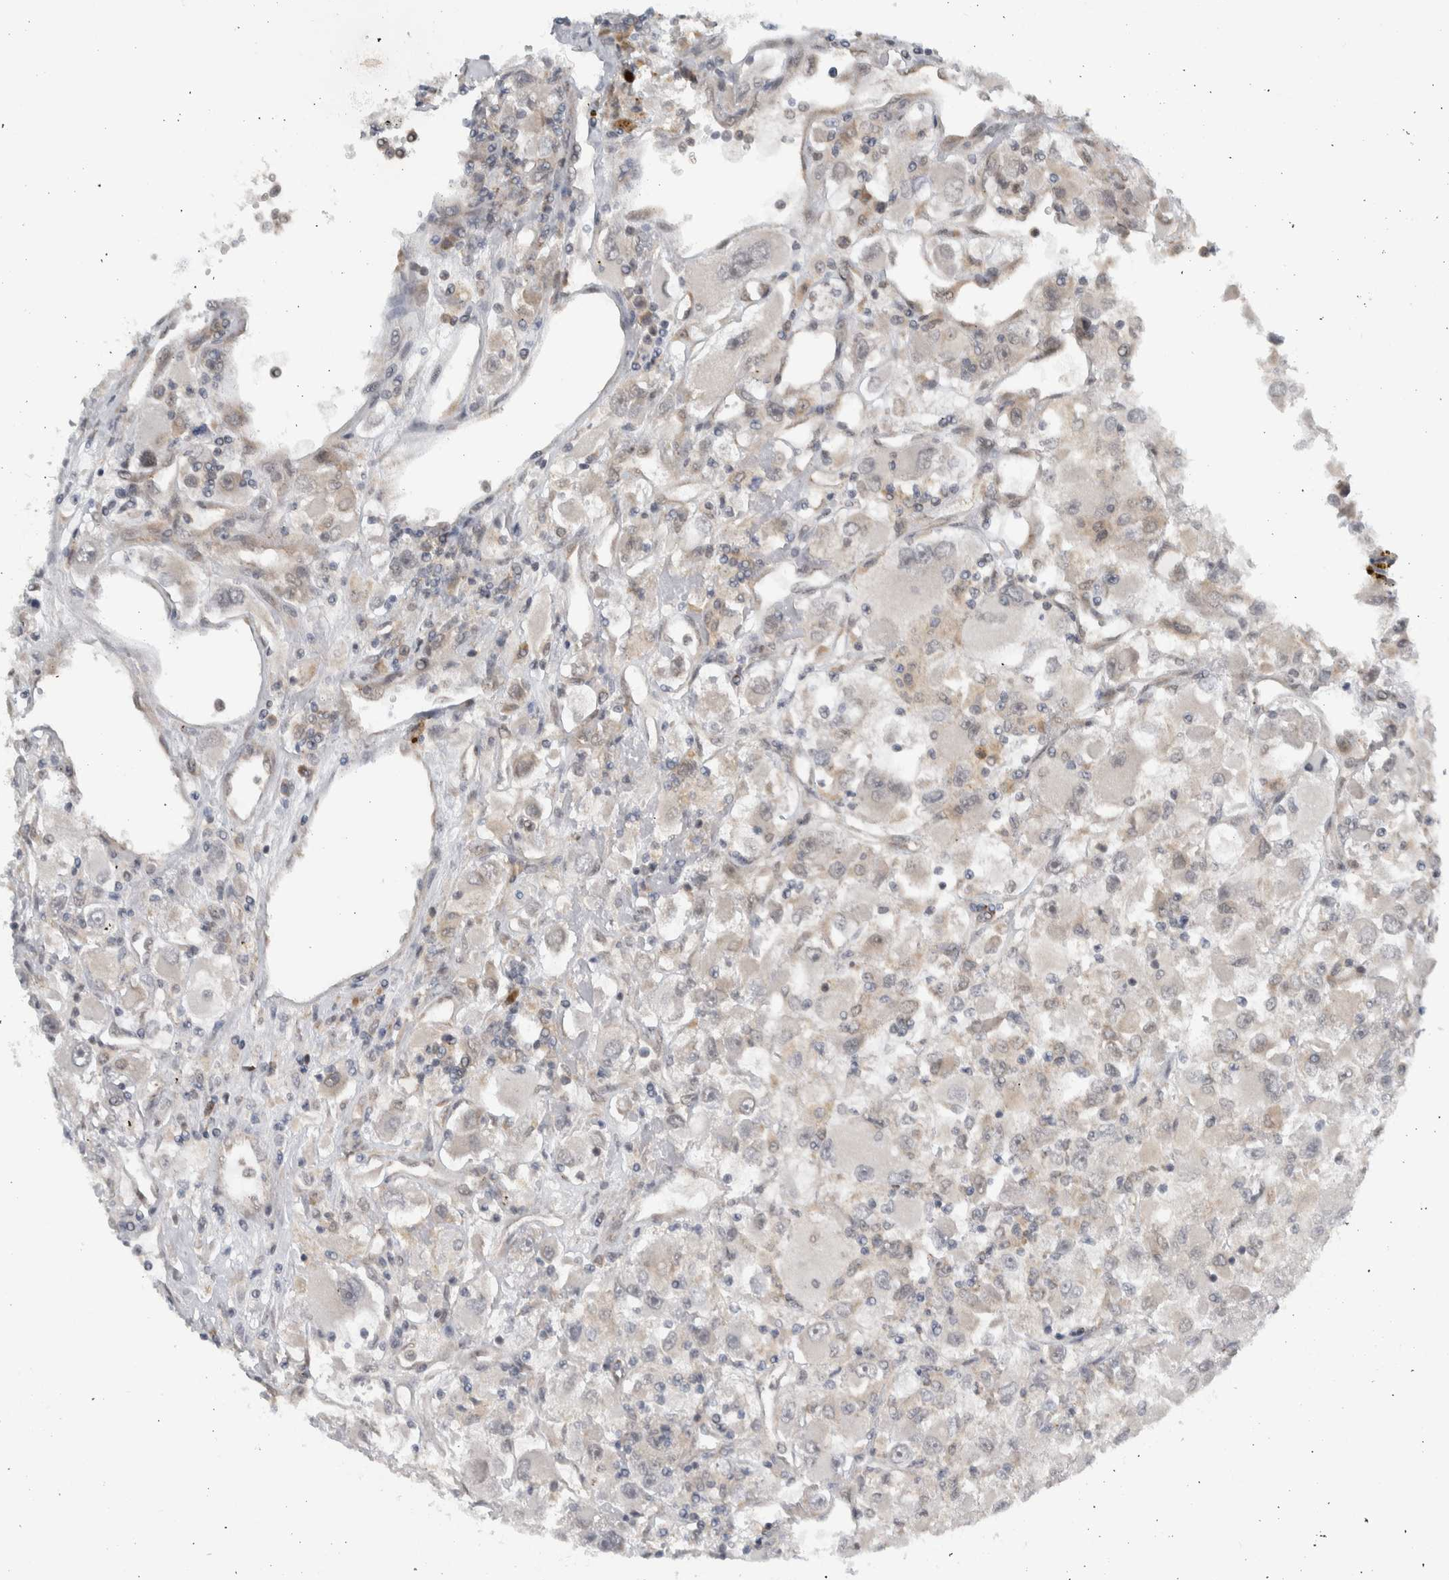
{"staining": {"intensity": "weak", "quantity": "<25%", "location": "cytoplasmic/membranous"}, "tissue": "renal cancer", "cell_type": "Tumor cells", "image_type": "cancer", "snomed": [{"axis": "morphology", "description": "Adenocarcinoma, NOS"}, {"axis": "topography", "description": "Kidney"}], "caption": "A photomicrograph of renal cancer (adenocarcinoma) stained for a protein displays no brown staining in tumor cells. (Brightfield microscopy of DAB (3,3'-diaminobenzidine) immunohistochemistry (IHC) at high magnification).", "gene": "CCDC43", "patient": {"sex": "female", "age": 52}}